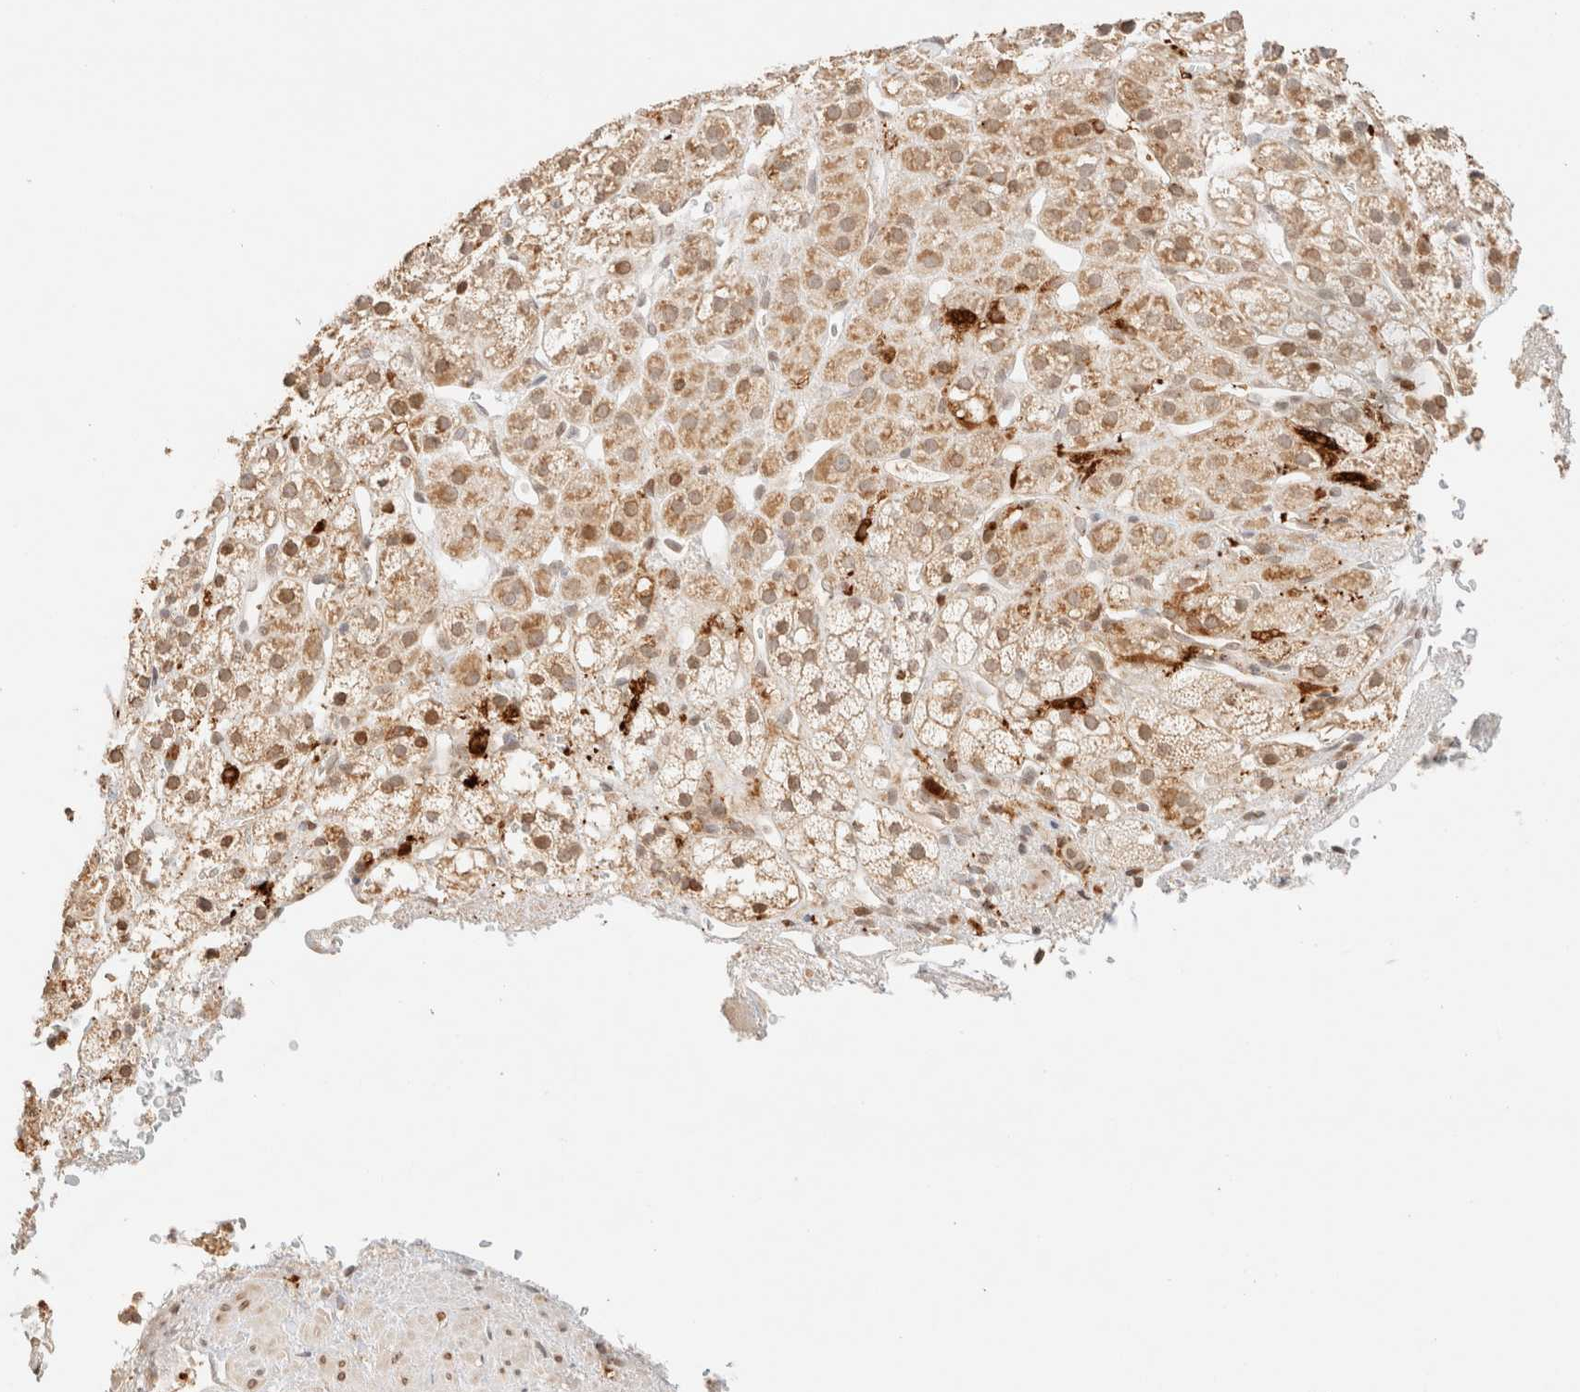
{"staining": {"intensity": "moderate", "quantity": ">75%", "location": "cytoplasmic/membranous"}, "tissue": "adrenal gland", "cell_type": "Glandular cells", "image_type": "normal", "snomed": [{"axis": "morphology", "description": "Normal tissue, NOS"}, {"axis": "topography", "description": "Adrenal gland"}], "caption": "About >75% of glandular cells in unremarkable human adrenal gland reveal moderate cytoplasmic/membranous protein staining as visualized by brown immunohistochemical staining.", "gene": "TACO1", "patient": {"sex": "male", "age": 56}}